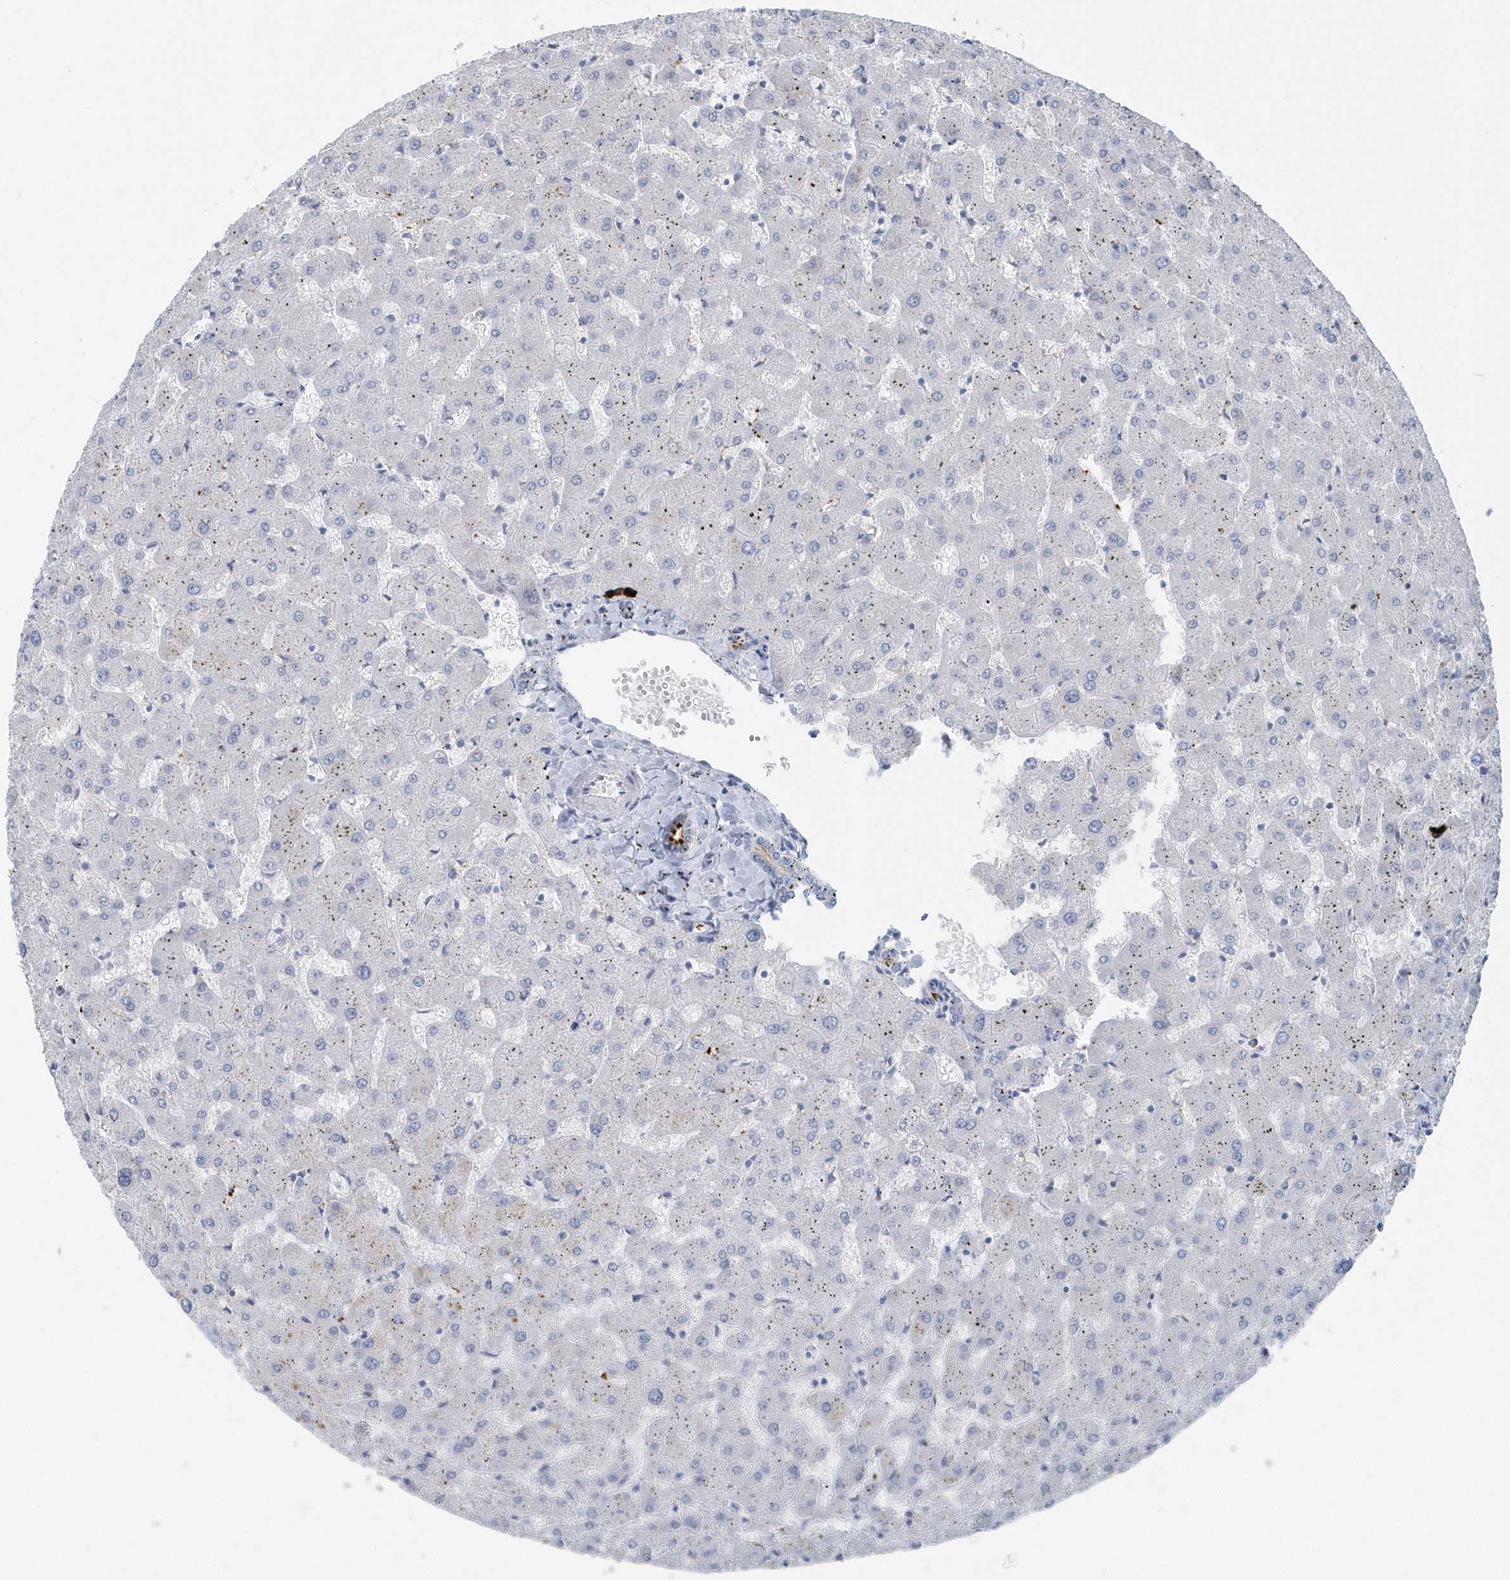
{"staining": {"intensity": "strong", "quantity": "<25%", "location": "cytoplasmic/membranous"}, "tissue": "liver", "cell_type": "Cholangiocytes", "image_type": "normal", "snomed": [{"axis": "morphology", "description": "Normal tissue, NOS"}, {"axis": "topography", "description": "Liver"}], "caption": "This micrograph exhibits IHC staining of benign liver, with medium strong cytoplasmic/membranous staining in approximately <25% of cholangiocytes.", "gene": "JCHAIN", "patient": {"sex": "female", "age": 63}}